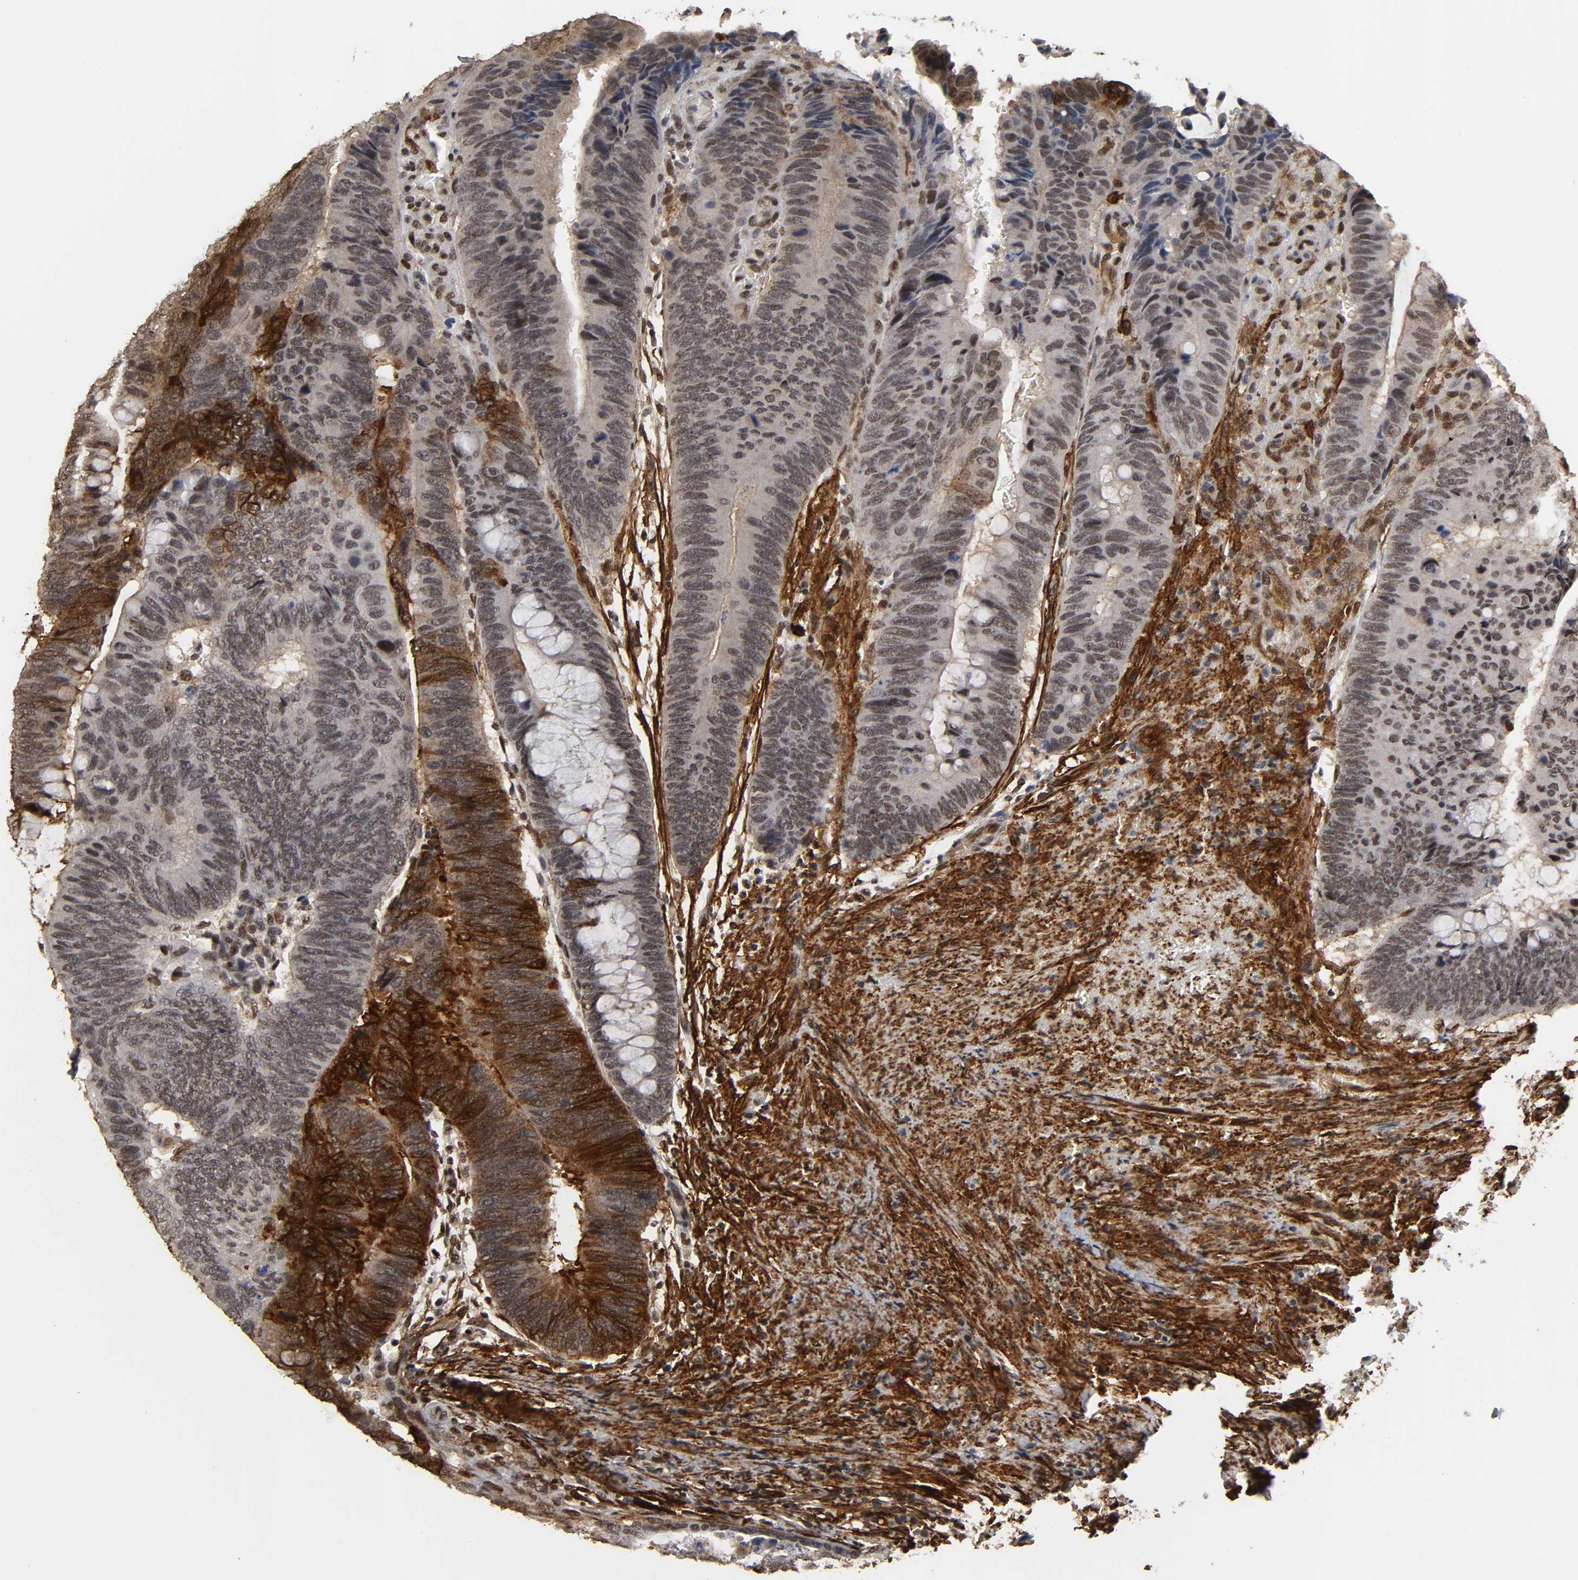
{"staining": {"intensity": "strong", "quantity": "<25%", "location": "cytoplasmic/membranous,nuclear"}, "tissue": "colorectal cancer", "cell_type": "Tumor cells", "image_type": "cancer", "snomed": [{"axis": "morphology", "description": "Normal tissue, NOS"}, {"axis": "morphology", "description": "Adenocarcinoma, NOS"}, {"axis": "topography", "description": "Rectum"}, {"axis": "topography", "description": "Peripheral nerve tissue"}], "caption": "There is medium levels of strong cytoplasmic/membranous and nuclear positivity in tumor cells of adenocarcinoma (colorectal), as demonstrated by immunohistochemical staining (brown color).", "gene": "AHNAK2", "patient": {"sex": "male", "age": 92}}